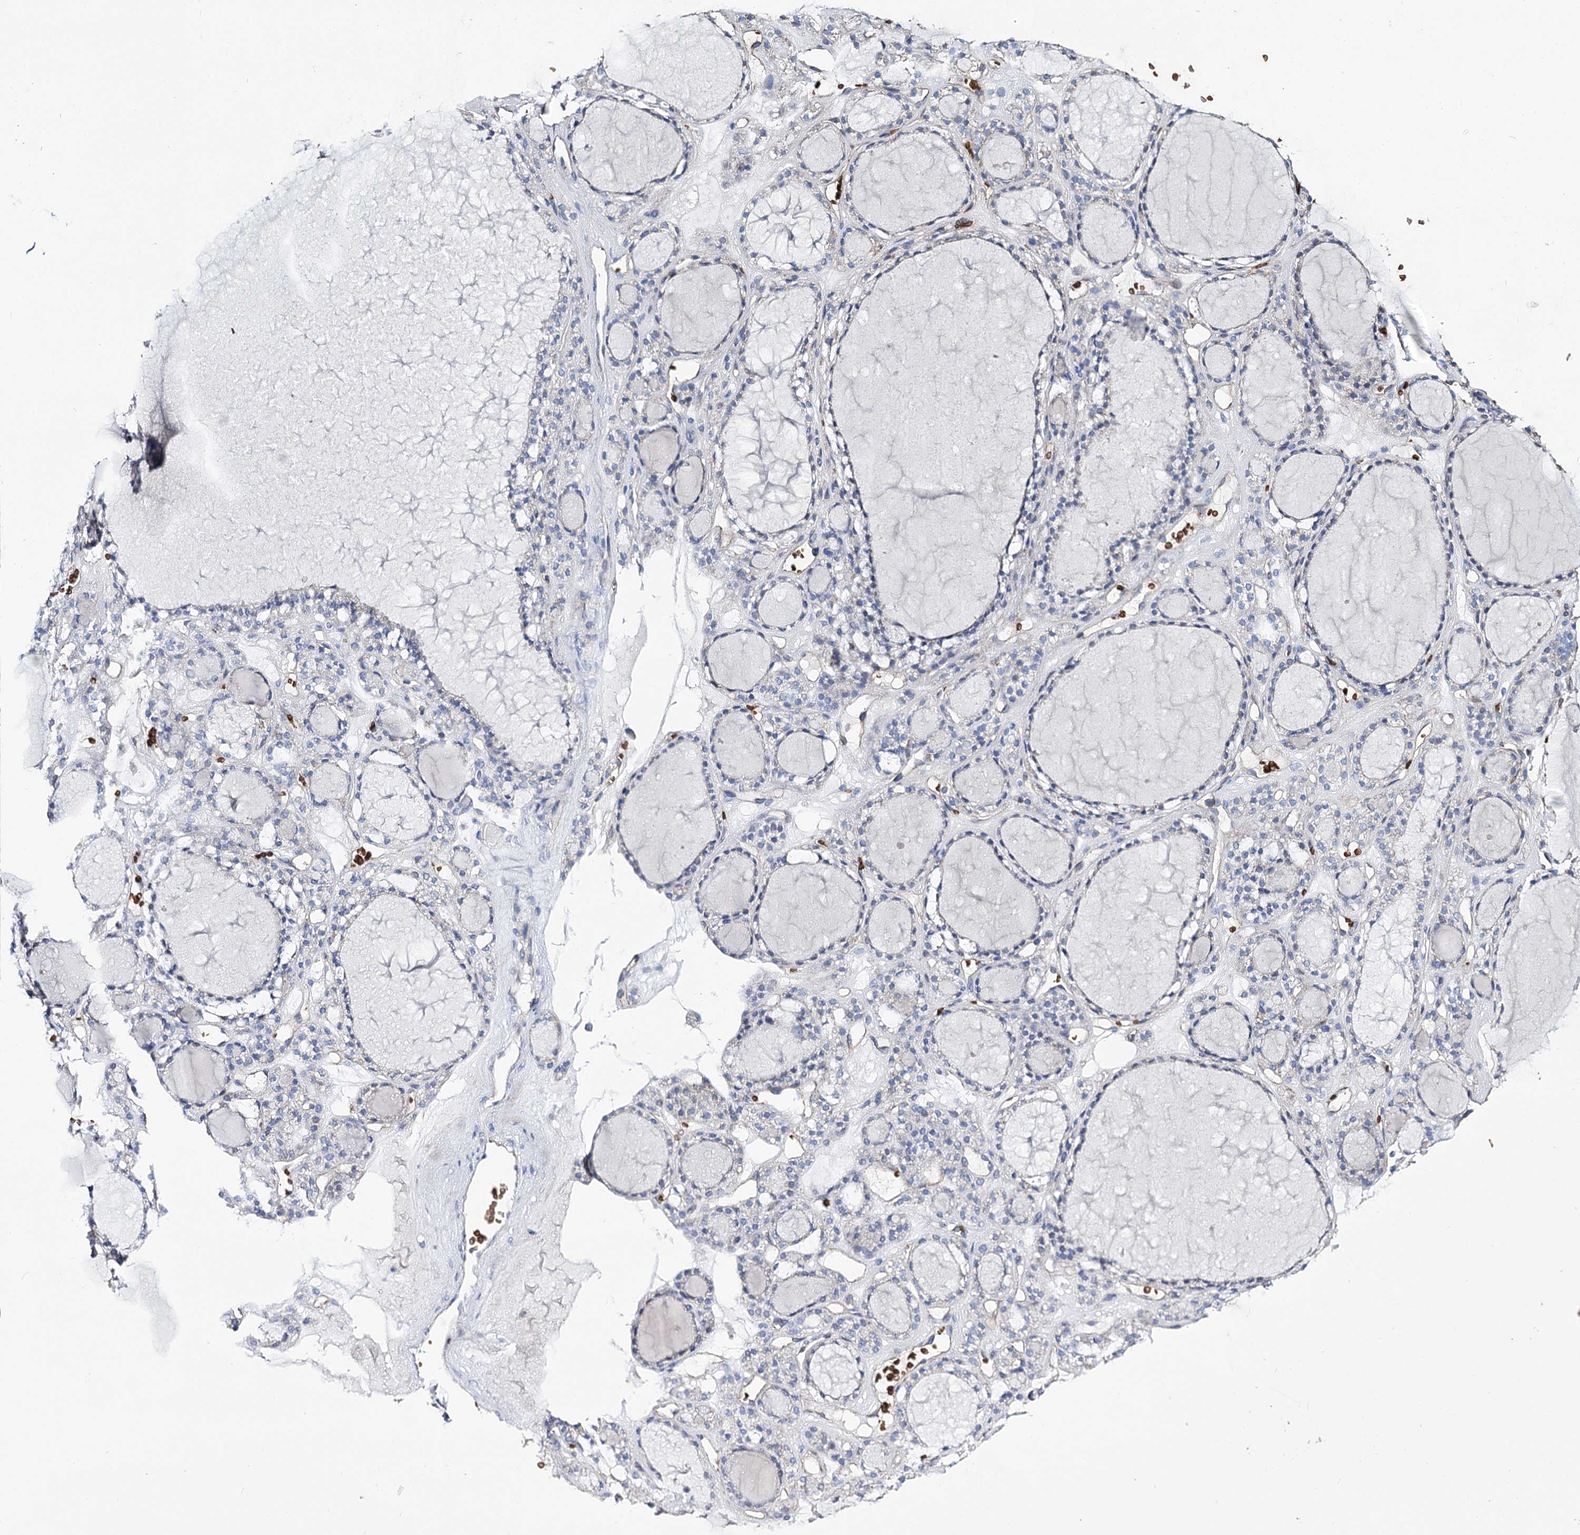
{"staining": {"intensity": "negative", "quantity": "none", "location": "none"}, "tissue": "thyroid gland", "cell_type": "Glandular cells", "image_type": "normal", "snomed": [{"axis": "morphology", "description": "Normal tissue, NOS"}, {"axis": "topography", "description": "Thyroid gland"}], "caption": "The photomicrograph shows no staining of glandular cells in normal thyroid gland.", "gene": "GBF1", "patient": {"sex": "female", "age": 28}}